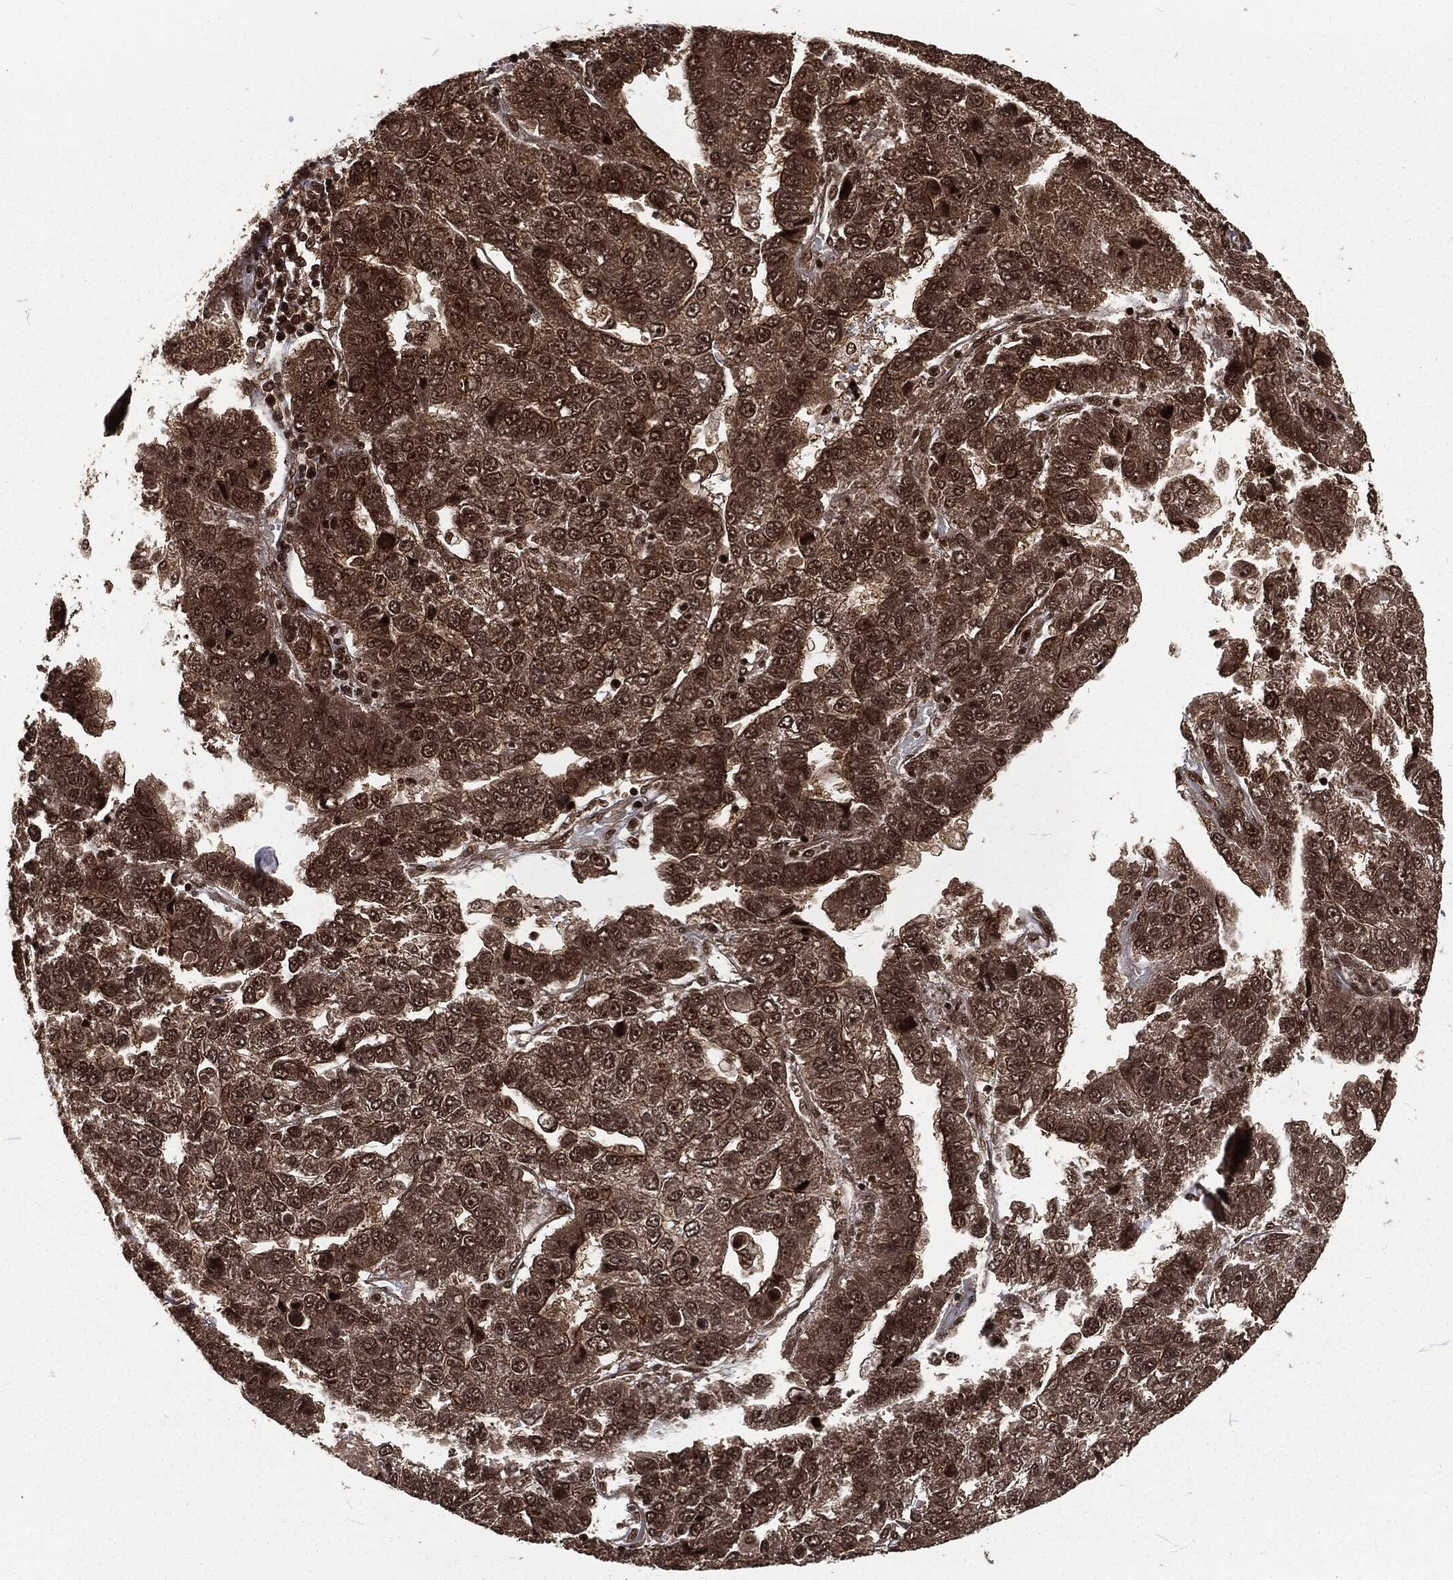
{"staining": {"intensity": "strong", "quantity": "25%-75%", "location": "cytoplasmic/membranous,nuclear"}, "tissue": "pancreatic cancer", "cell_type": "Tumor cells", "image_type": "cancer", "snomed": [{"axis": "morphology", "description": "Adenocarcinoma, NOS"}, {"axis": "topography", "description": "Pancreas"}], "caption": "Immunohistochemistry (IHC) photomicrograph of neoplastic tissue: human pancreatic cancer (adenocarcinoma) stained using IHC exhibits high levels of strong protein expression localized specifically in the cytoplasmic/membranous and nuclear of tumor cells, appearing as a cytoplasmic/membranous and nuclear brown color.", "gene": "NGRN", "patient": {"sex": "female", "age": 61}}